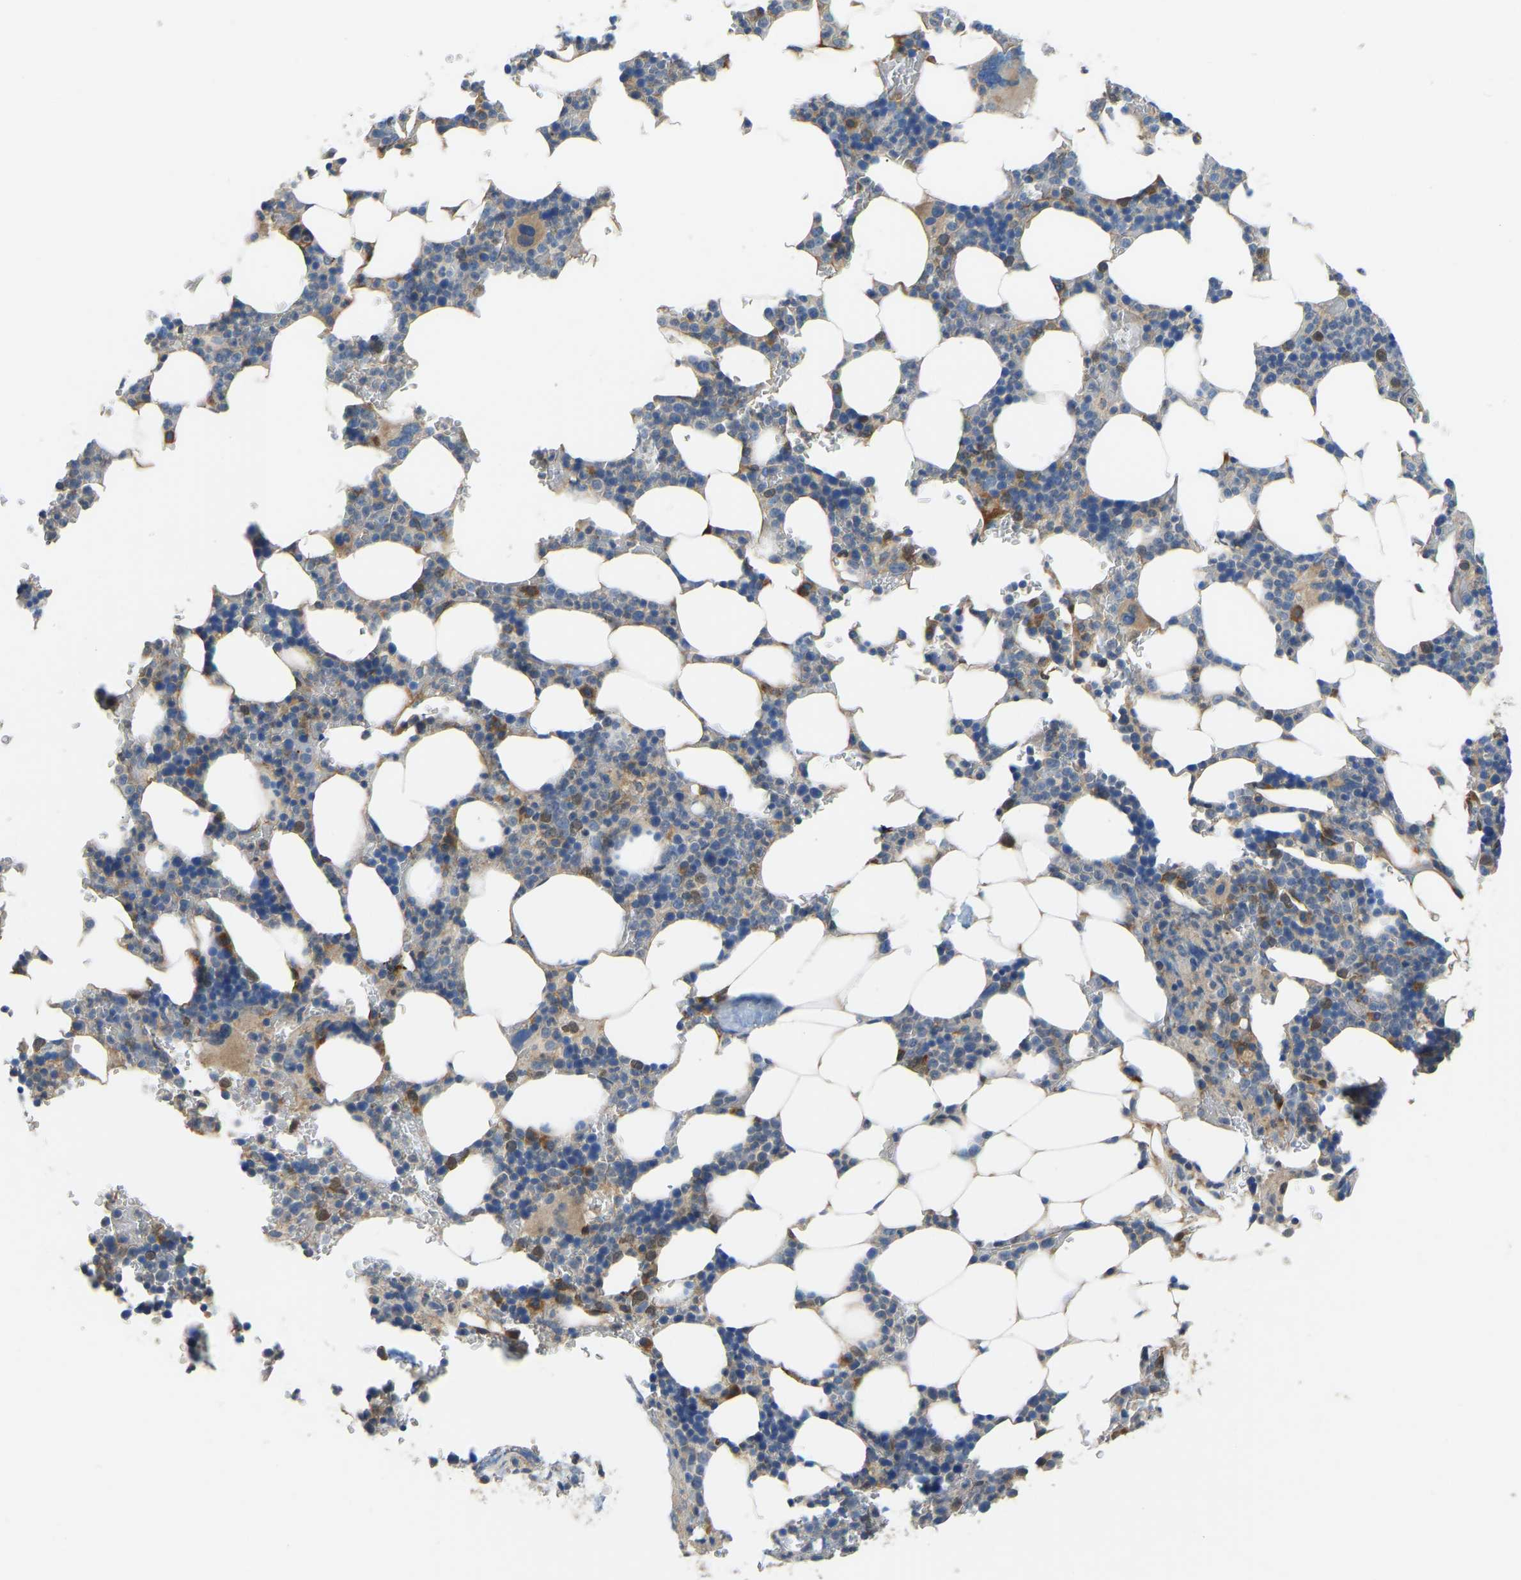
{"staining": {"intensity": "moderate", "quantity": "<25%", "location": "cytoplasmic/membranous"}, "tissue": "bone marrow", "cell_type": "Hematopoietic cells", "image_type": "normal", "snomed": [{"axis": "morphology", "description": "Normal tissue, NOS"}, {"axis": "topography", "description": "Bone marrow"}], "caption": "Immunohistochemistry image of benign human bone marrow stained for a protein (brown), which shows low levels of moderate cytoplasmic/membranous positivity in about <25% of hematopoietic cells.", "gene": "RBP1", "patient": {"sex": "female", "age": 81}}